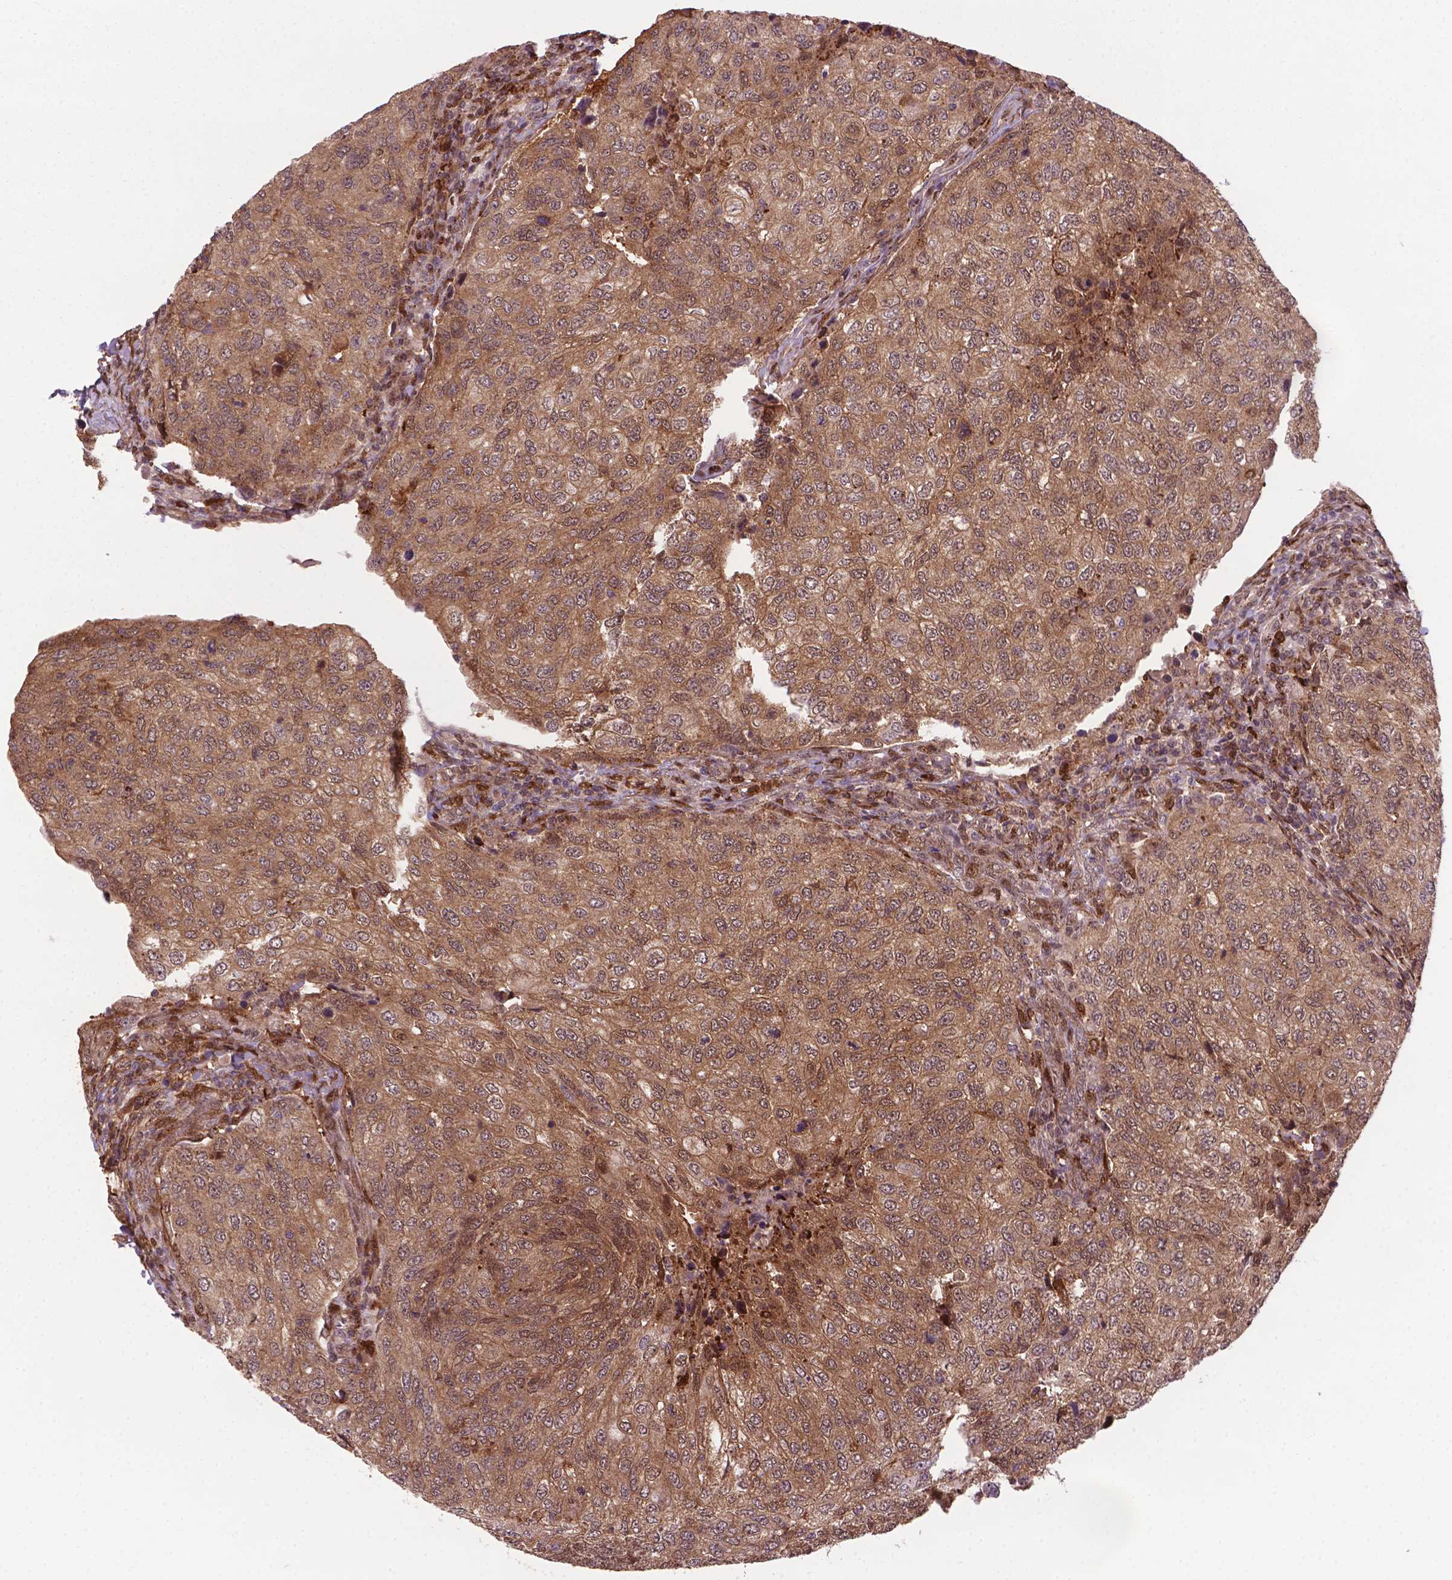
{"staining": {"intensity": "weak", "quantity": ">75%", "location": "cytoplasmic/membranous,nuclear"}, "tissue": "urothelial cancer", "cell_type": "Tumor cells", "image_type": "cancer", "snomed": [{"axis": "morphology", "description": "Urothelial carcinoma, High grade"}, {"axis": "topography", "description": "Urinary bladder"}], "caption": "A low amount of weak cytoplasmic/membranous and nuclear staining is identified in about >75% of tumor cells in urothelial cancer tissue. (IHC, brightfield microscopy, high magnification).", "gene": "PLIN3", "patient": {"sex": "female", "age": 78}}